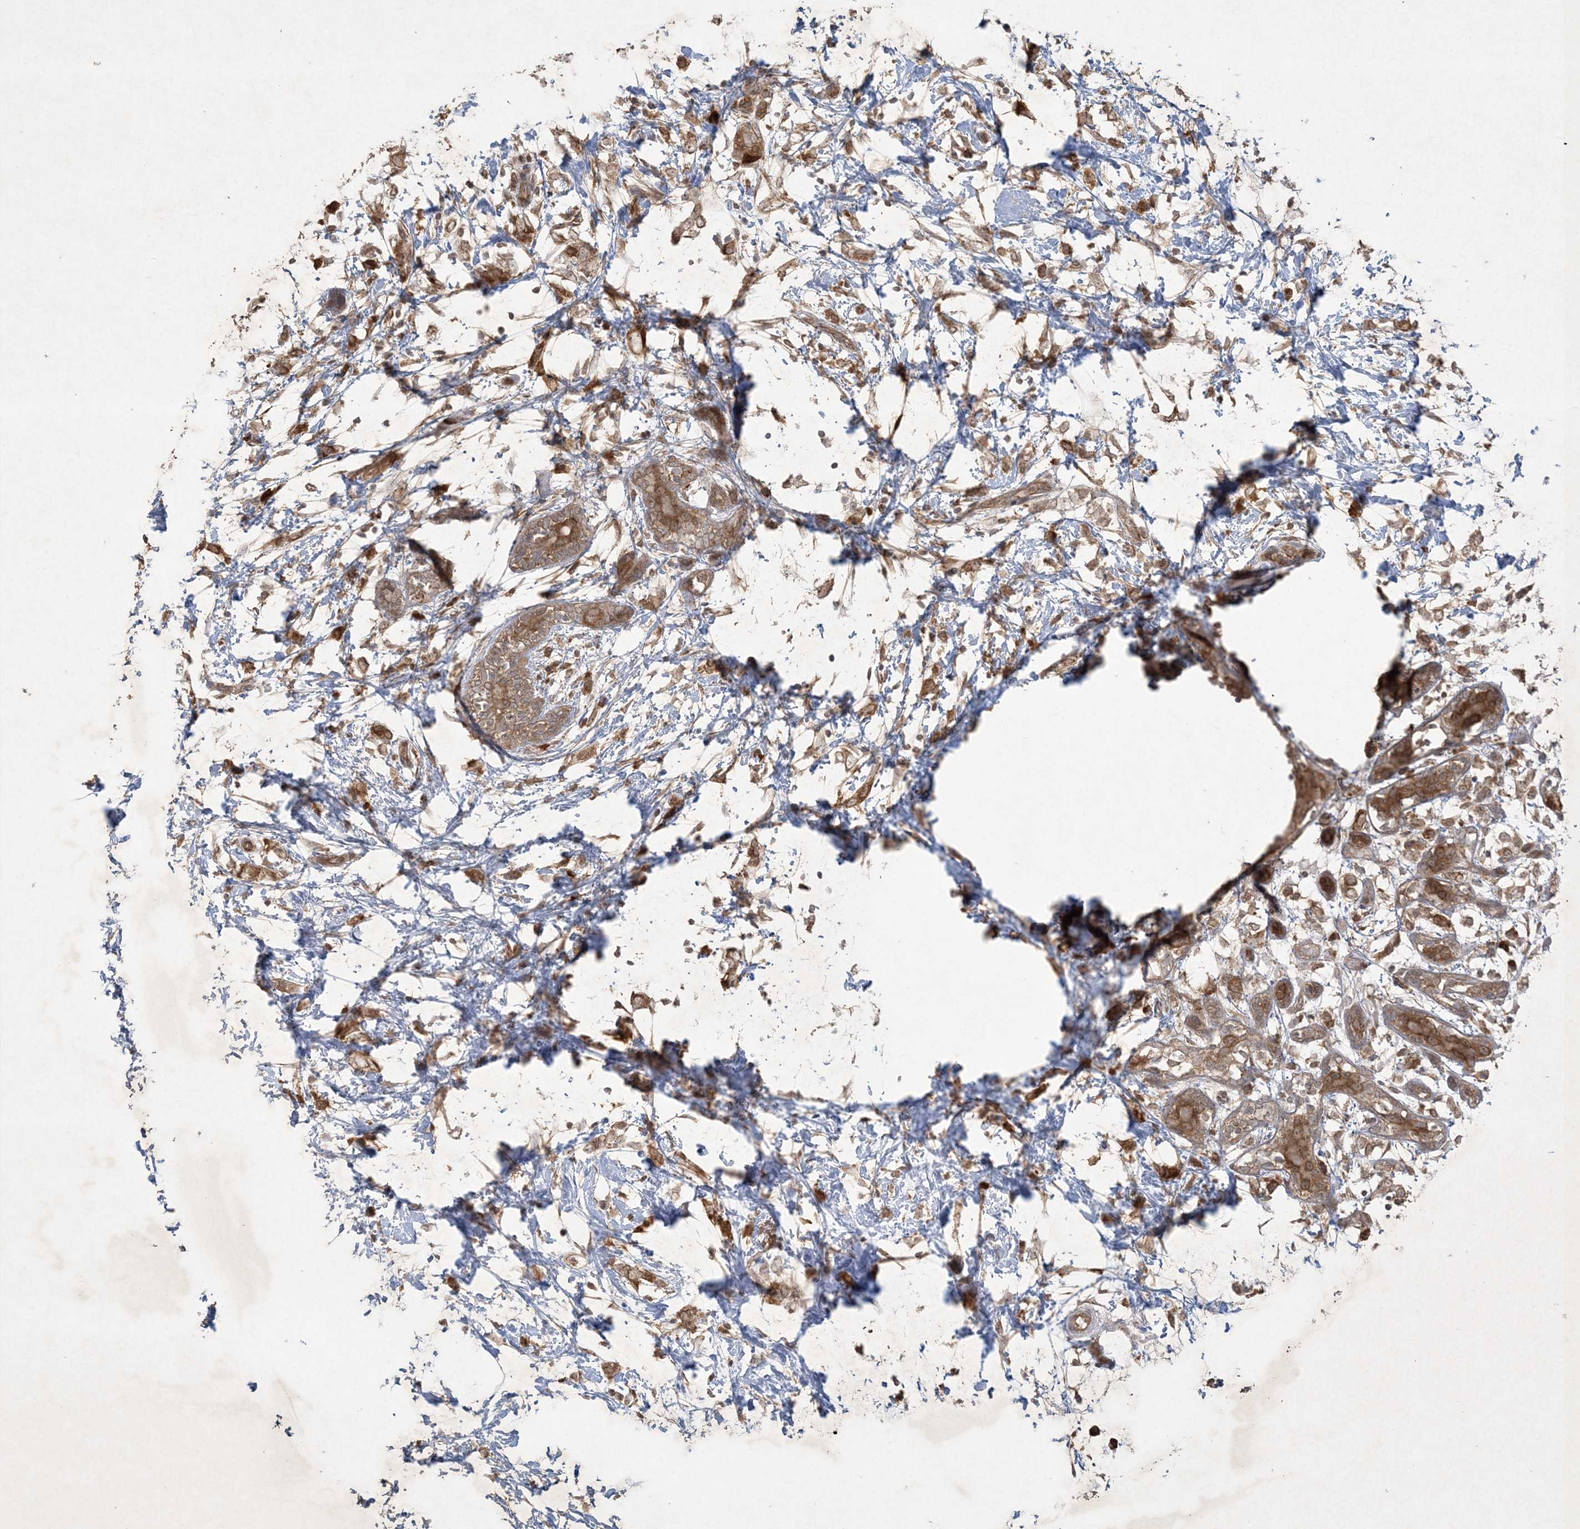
{"staining": {"intensity": "moderate", "quantity": ">75%", "location": "cytoplasmic/membranous,nuclear"}, "tissue": "breast cancer", "cell_type": "Tumor cells", "image_type": "cancer", "snomed": [{"axis": "morphology", "description": "Normal tissue, NOS"}, {"axis": "morphology", "description": "Lobular carcinoma"}, {"axis": "topography", "description": "Breast"}], "caption": "DAB (3,3'-diaminobenzidine) immunohistochemical staining of human lobular carcinoma (breast) exhibits moderate cytoplasmic/membranous and nuclear protein positivity in about >75% of tumor cells.", "gene": "NRBP2", "patient": {"sex": "female", "age": 47}}